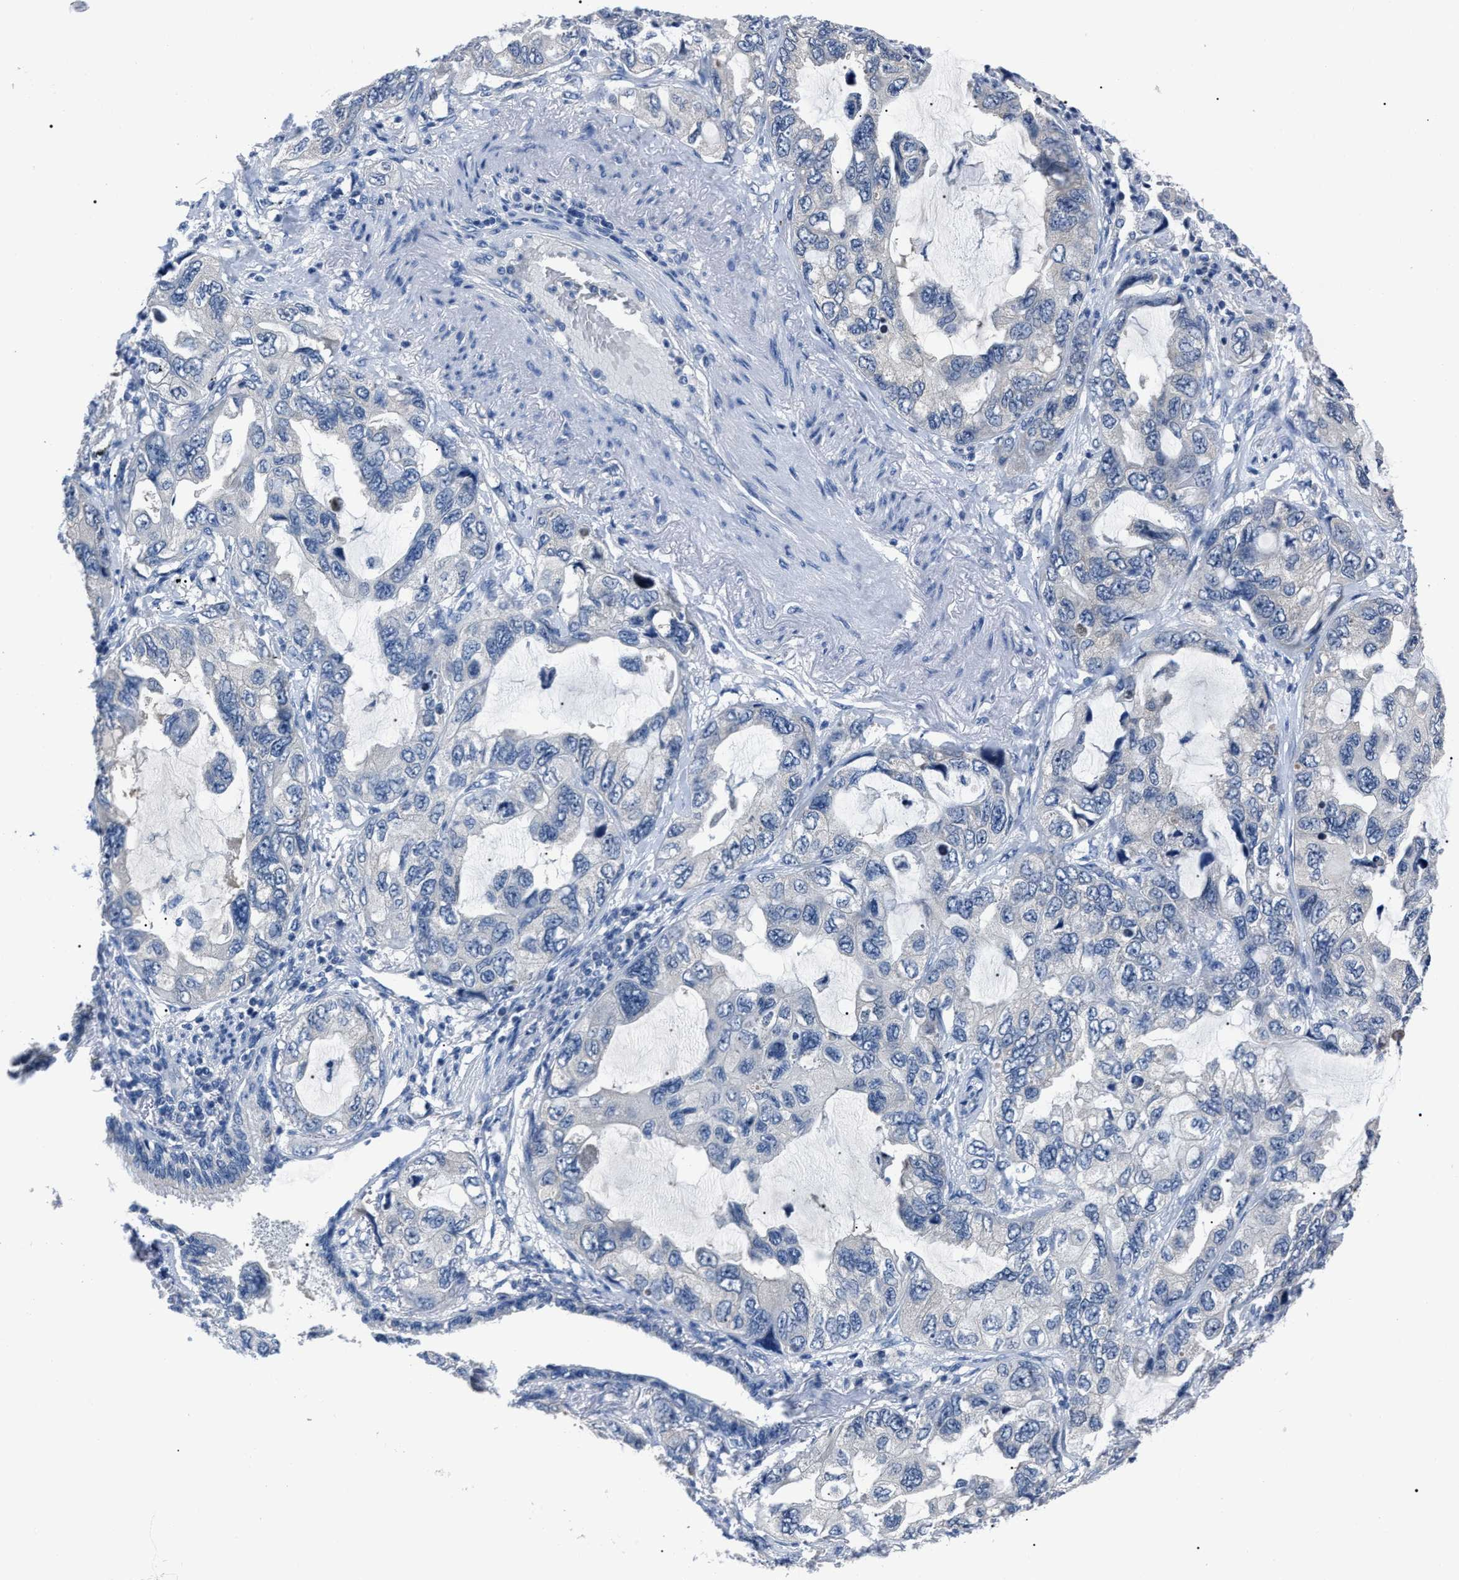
{"staining": {"intensity": "negative", "quantity": "none", "location": "none"}, "tissue": "lung cancer", "cell_type": "Tumor cells", "image_type": "cancer", "snomed": [{"axis": "morphology", "description": "Squamous cell carcinoma, NOS"}, {"axis": "topography", "description": "Lung"}], "caption": "The histopathology image exhibits no significant positivity in tumor cells of lung cancer (squamous cell carcinoma). (DAB immunohistochemistry visualized using brightfield microscopy, high magnification).", "gene": "LRWD1", "patient": {"sex": "female", "age": 73}}